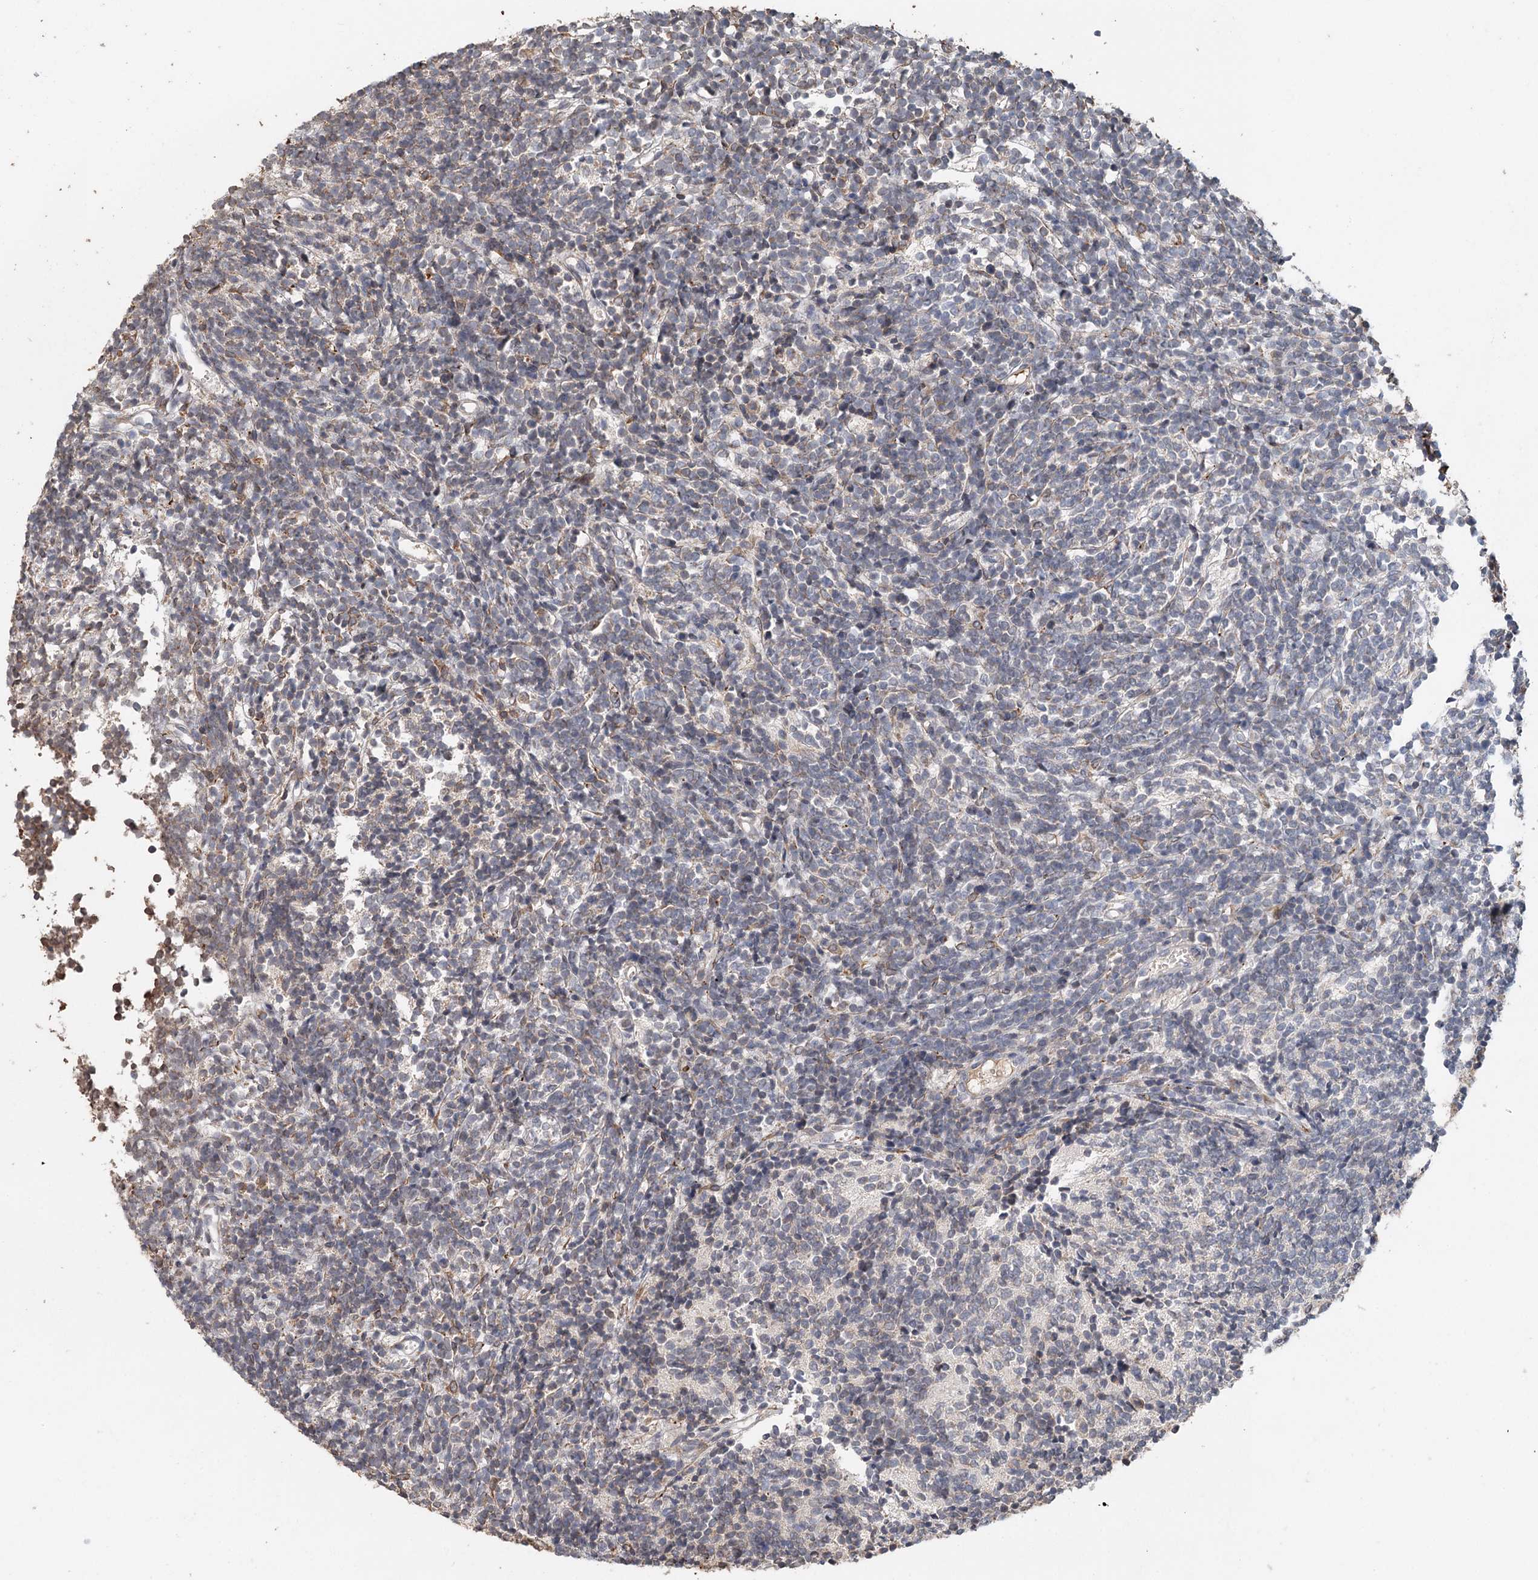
{"staining": {"intensity": "negative", "quantity": "none", "location": "none"}, "tissue": "glioma", "cell_type": "Tumor cells", "image_type": "cancer", "snomed": [{"axis": "morphology", "description": "Glioma, malignant, Low grade"}, {"axis": "topography", "description": "Brain"}], "caption": "Protein analysis of malignant glioma (low-grade) exhibits no significant expression in tumor cells. The staining is performed using DAB brown chromogen with nuclei counter-stained in using hematoxylin.", "gene": "SYVN1", "patient": {"sex": "female", "age": 1}}